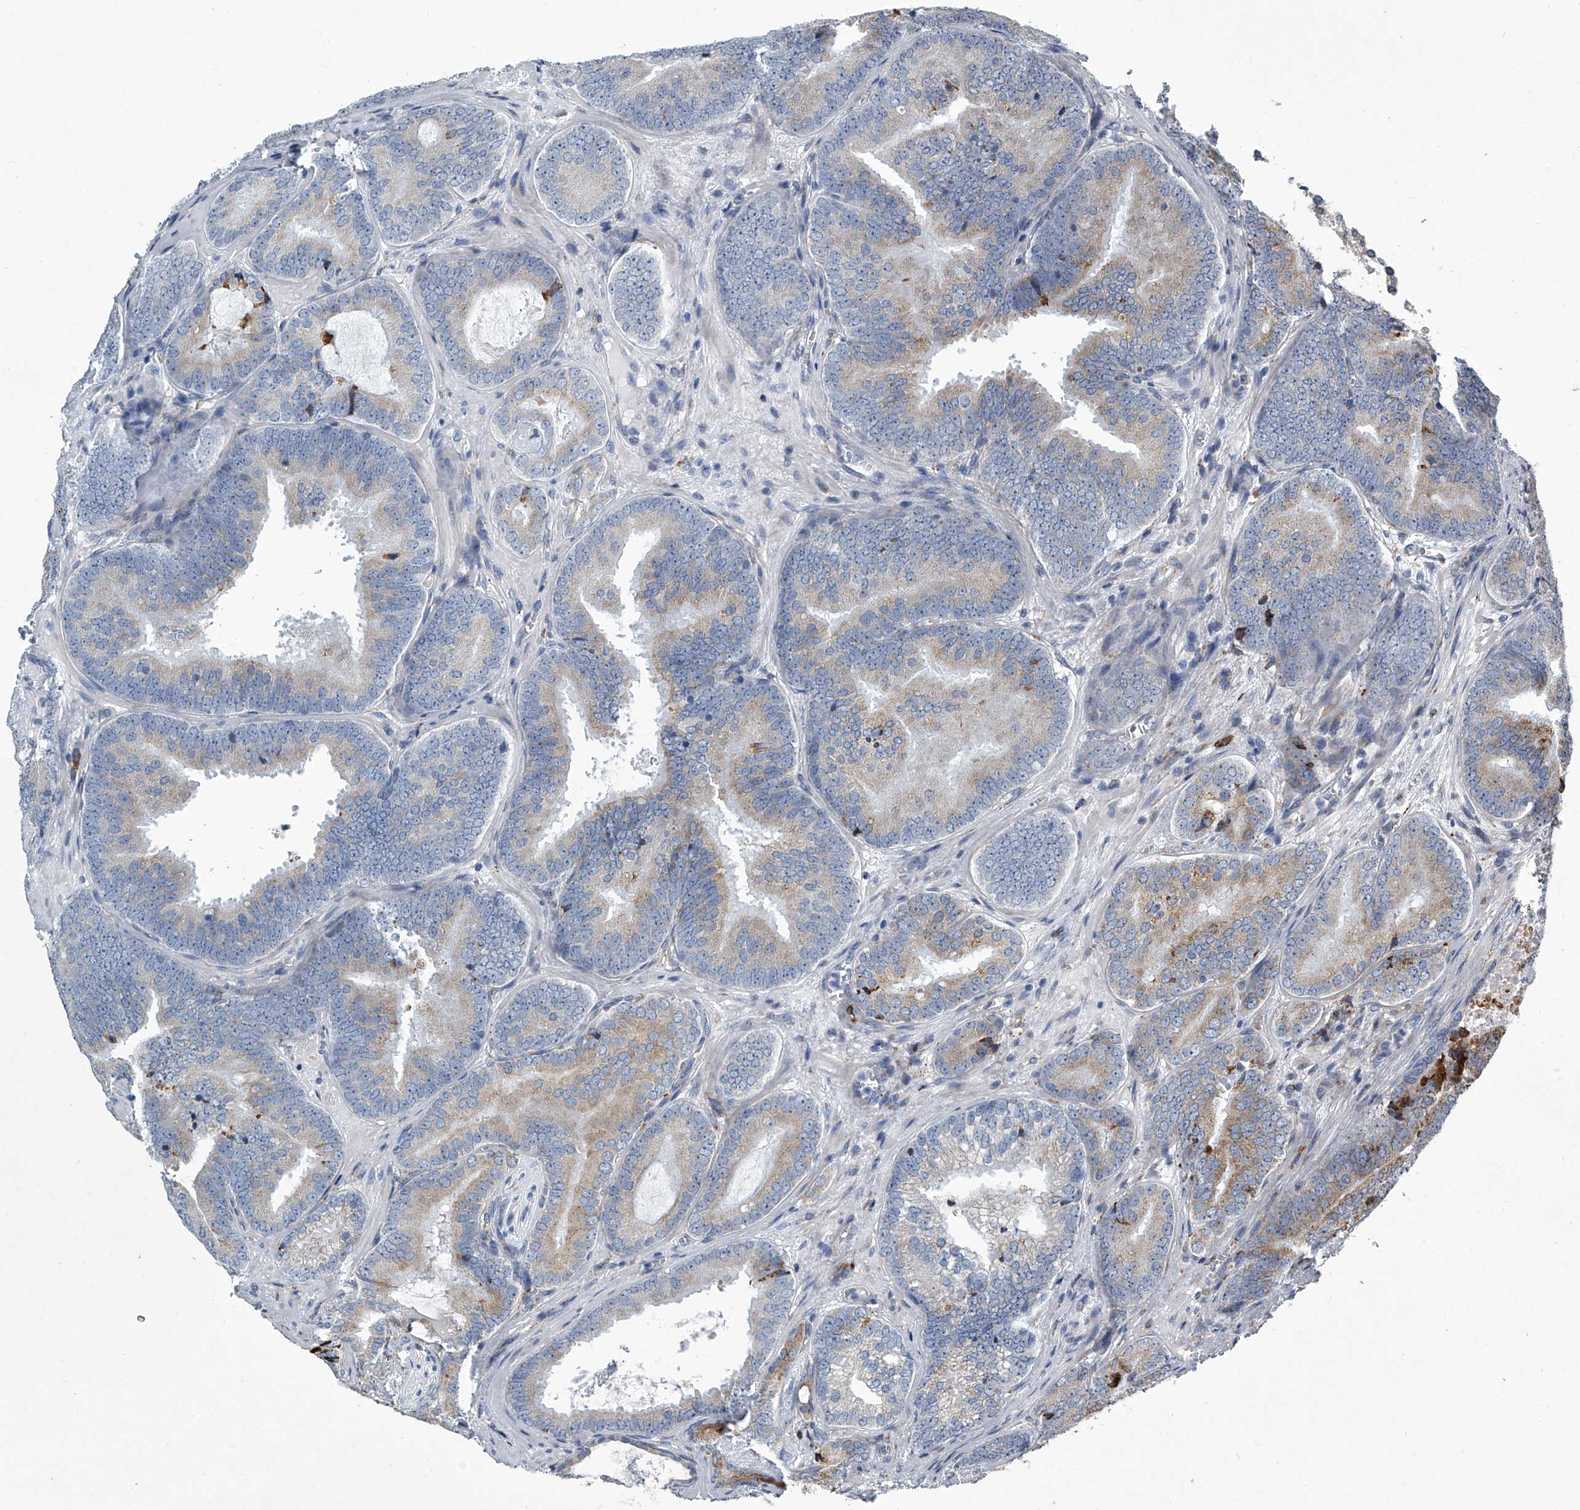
{"staining": {"intensity": "moderate", "quantity": "<25%", "location": "cytoplasmic/membranous"}, "tissue": "prostate cancer", "cell_type": "Tumor cells", "image_type": "cancer", "snomed": [{"axis": "morphology", "description": "Adenocarcinoma, High grade"}, {"axis": "topography", "description": "Prostate"}], "caption": "Protein analysis of high-grade adenocarcinoma (prostate) tissue reveals moderate cytoplasmic/membranous positivity in about <25% of tumor cells.", "gene": "TMEM63C", "patient": {"sex": "male", "age": 66}}